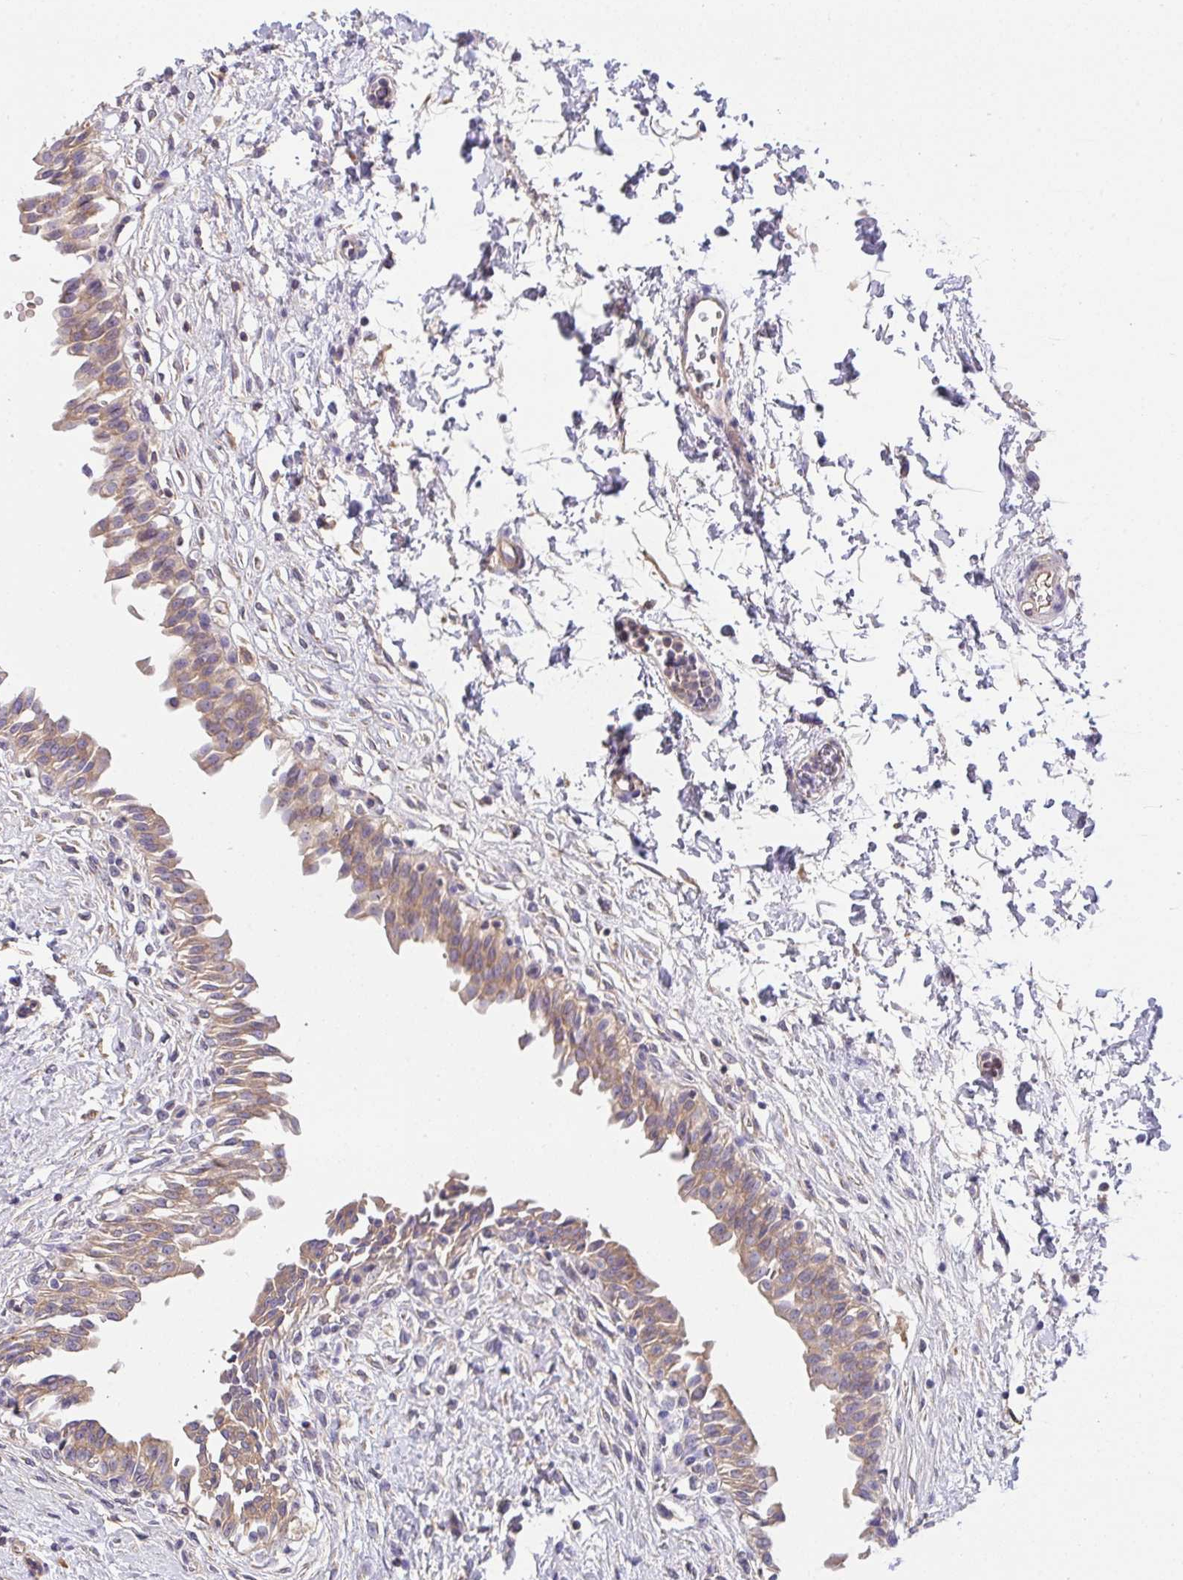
{"staining": {"intensity": "moderate", "quantity": "25%-75%", "location": "cytoplasmic/membranous"}, "tissue": "urinary bladder", "cell_type": "Urothelial cells", "image_type": "normal", "snomed": [{"axis": "morphology", "description": "Normal tissue, NOS"}, {"axis": "topography", "description": "Urinary bladder"}], "caption": "Urinary bladder stained for a protein (brown) exhibits moderate cytoplasmic/membranous positive positivity in about 25%-75% of urothelial cells.", "gene": "ZNF581", "patient": {"sex": "male", "age": 37}}